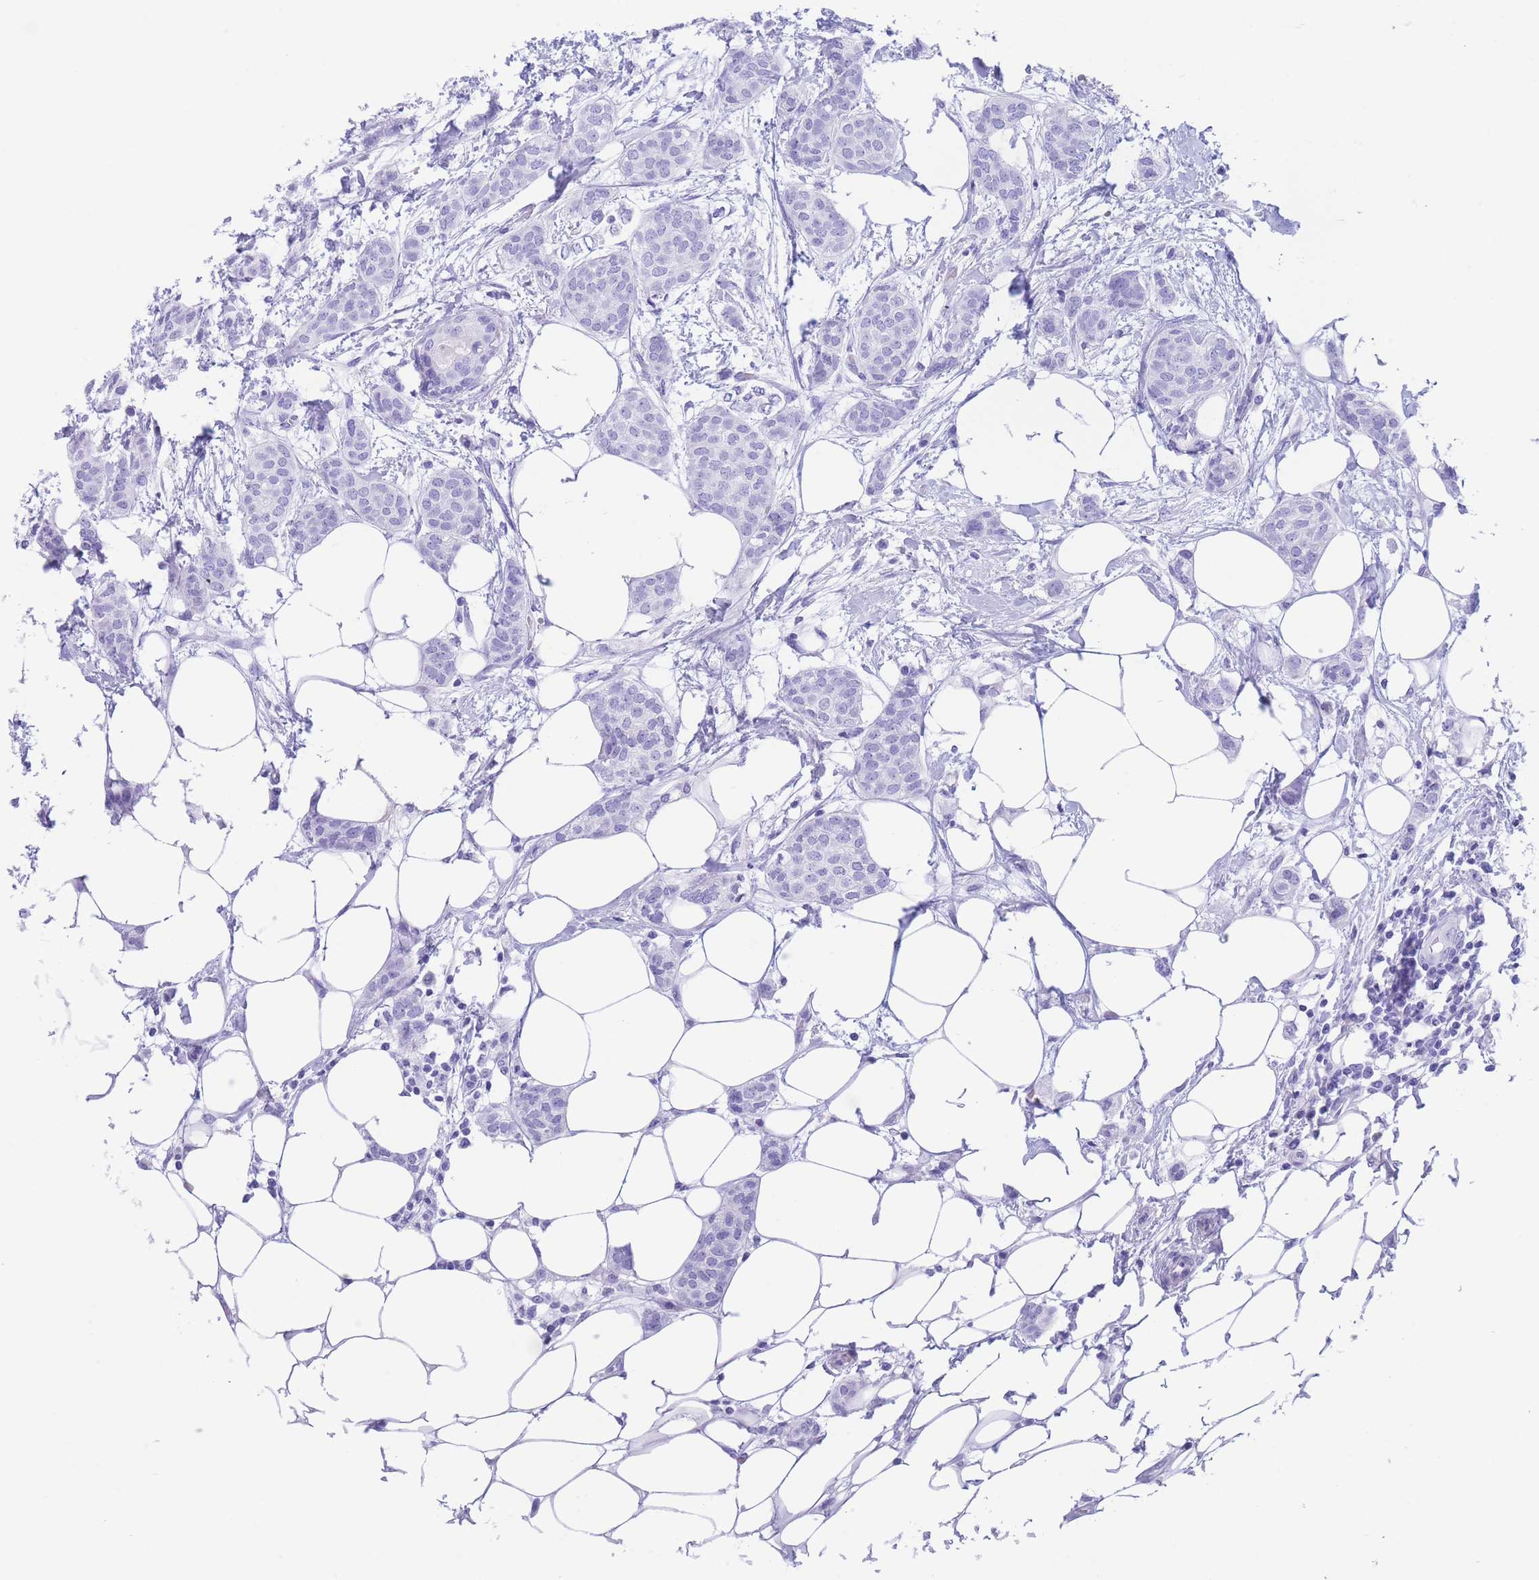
{"staining": {"intensity": "negative", "quantity": "none", "location": "none"}, "tissue": "breast cancer", "cell_type": "Tumor cells", "image_type": "cancer", "snomed": [{"axis": "morphology", "description": "Duct carcinoma"}, {"axis": "topography", "description": "Breast"}], "caption": "Immunohistochemistry histopathology image of infiltrating ductal carcinoma (breast) stained for a protein (brown), which displays no staining in tumor cells. (Stains: DAB (3,3'-diaminobenzidine) immunohistochemistry with hematoxylin counter stain, Microscopy: brightfield microscopy at high magnification).", "gene": "SLCO1B3", "patient": {"sex": "female", "age": 72}}